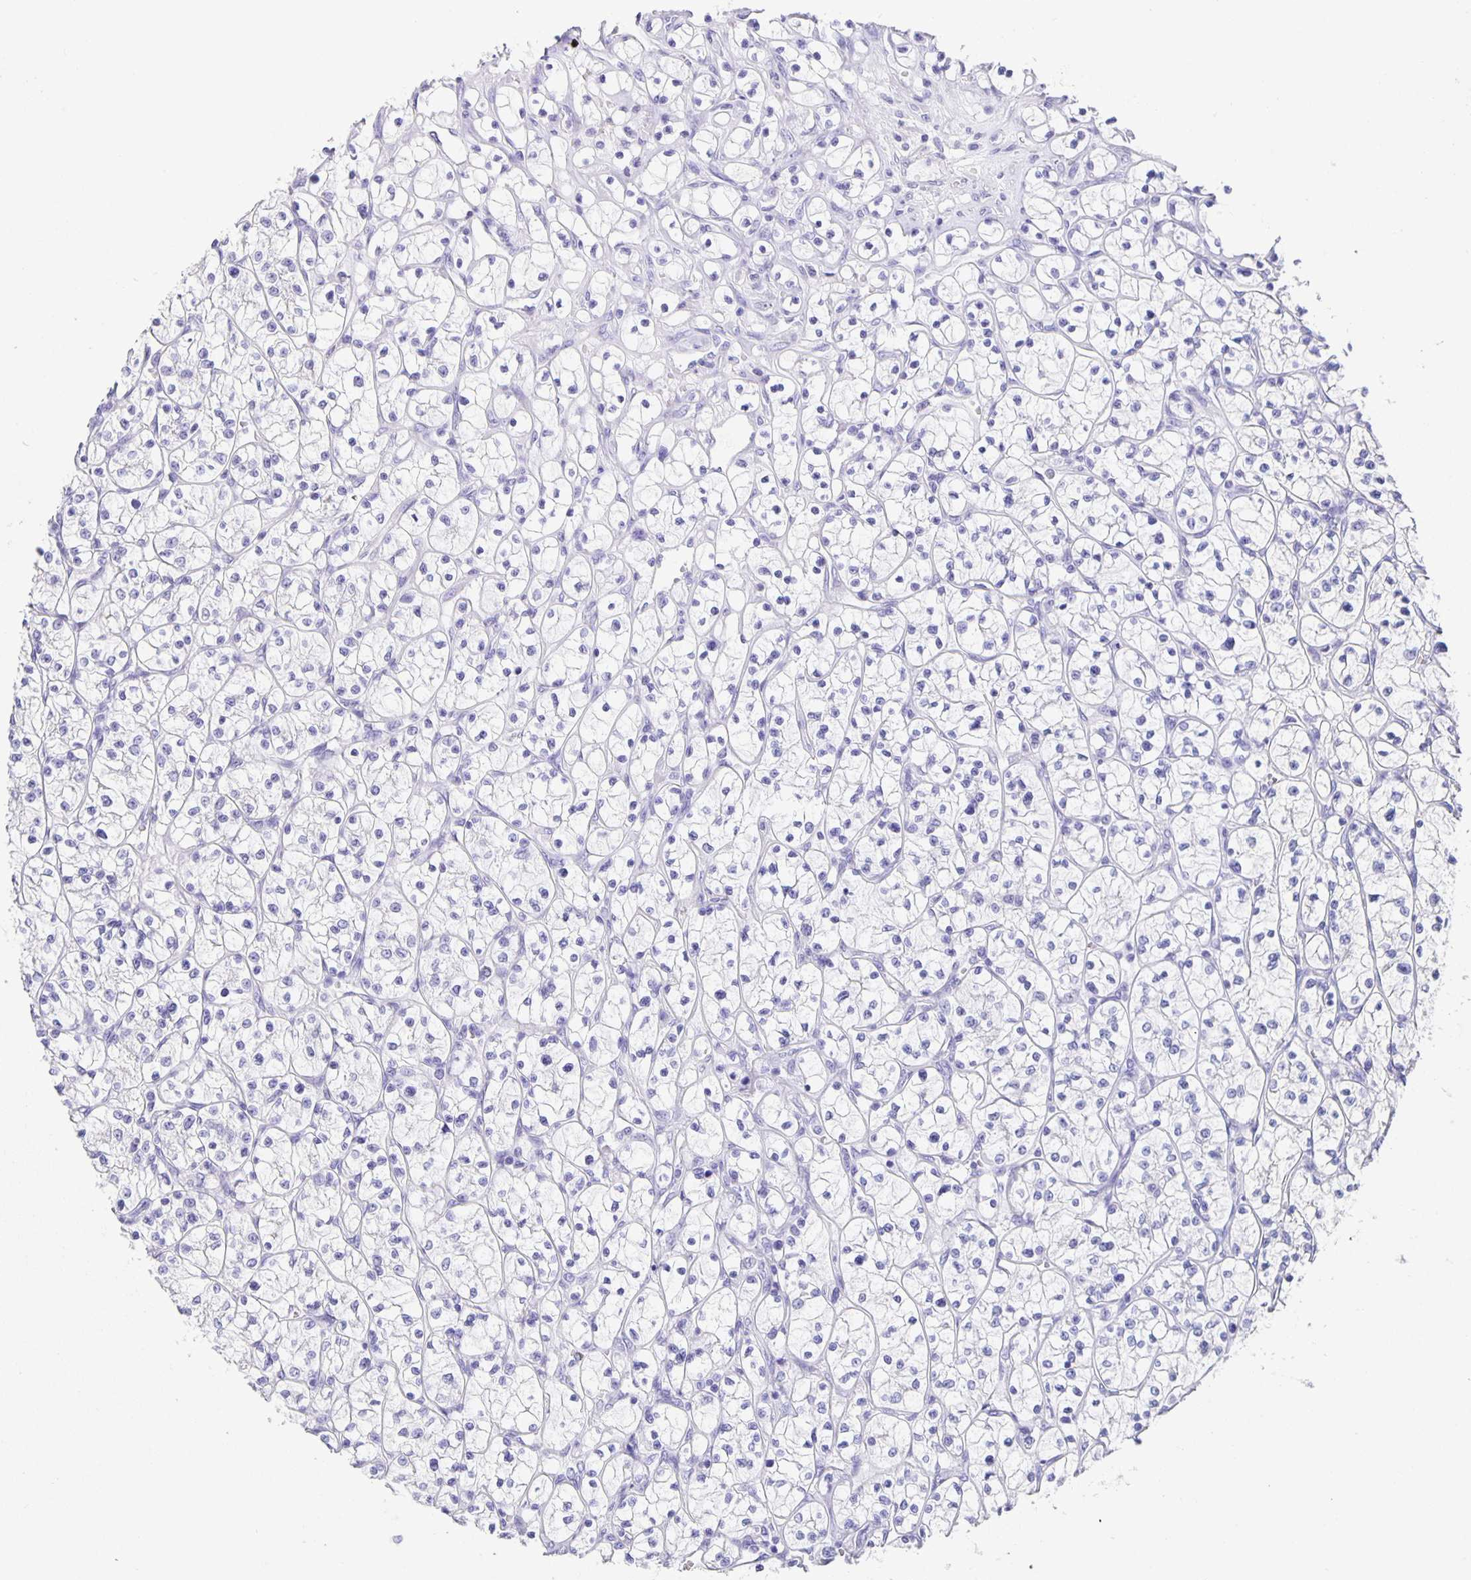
{"staining": {"intensity": "negative", "quantity": "none", "location": "none"}, "tissue": "renal cancer", "cell_type": "Tumor cells", "image_type": "cancer", "snomed": [{"axis": "morphology", "description": "Adenocarcinoma, NOS"}, {"axis": "topography", "description": "Kidney"}], "caption": "IHC of adenocarcinoma (renal) exhibits no expression in tumor cells.", "gene": "GUCA2A", "patient": {"sex": "female", "age": 64}}